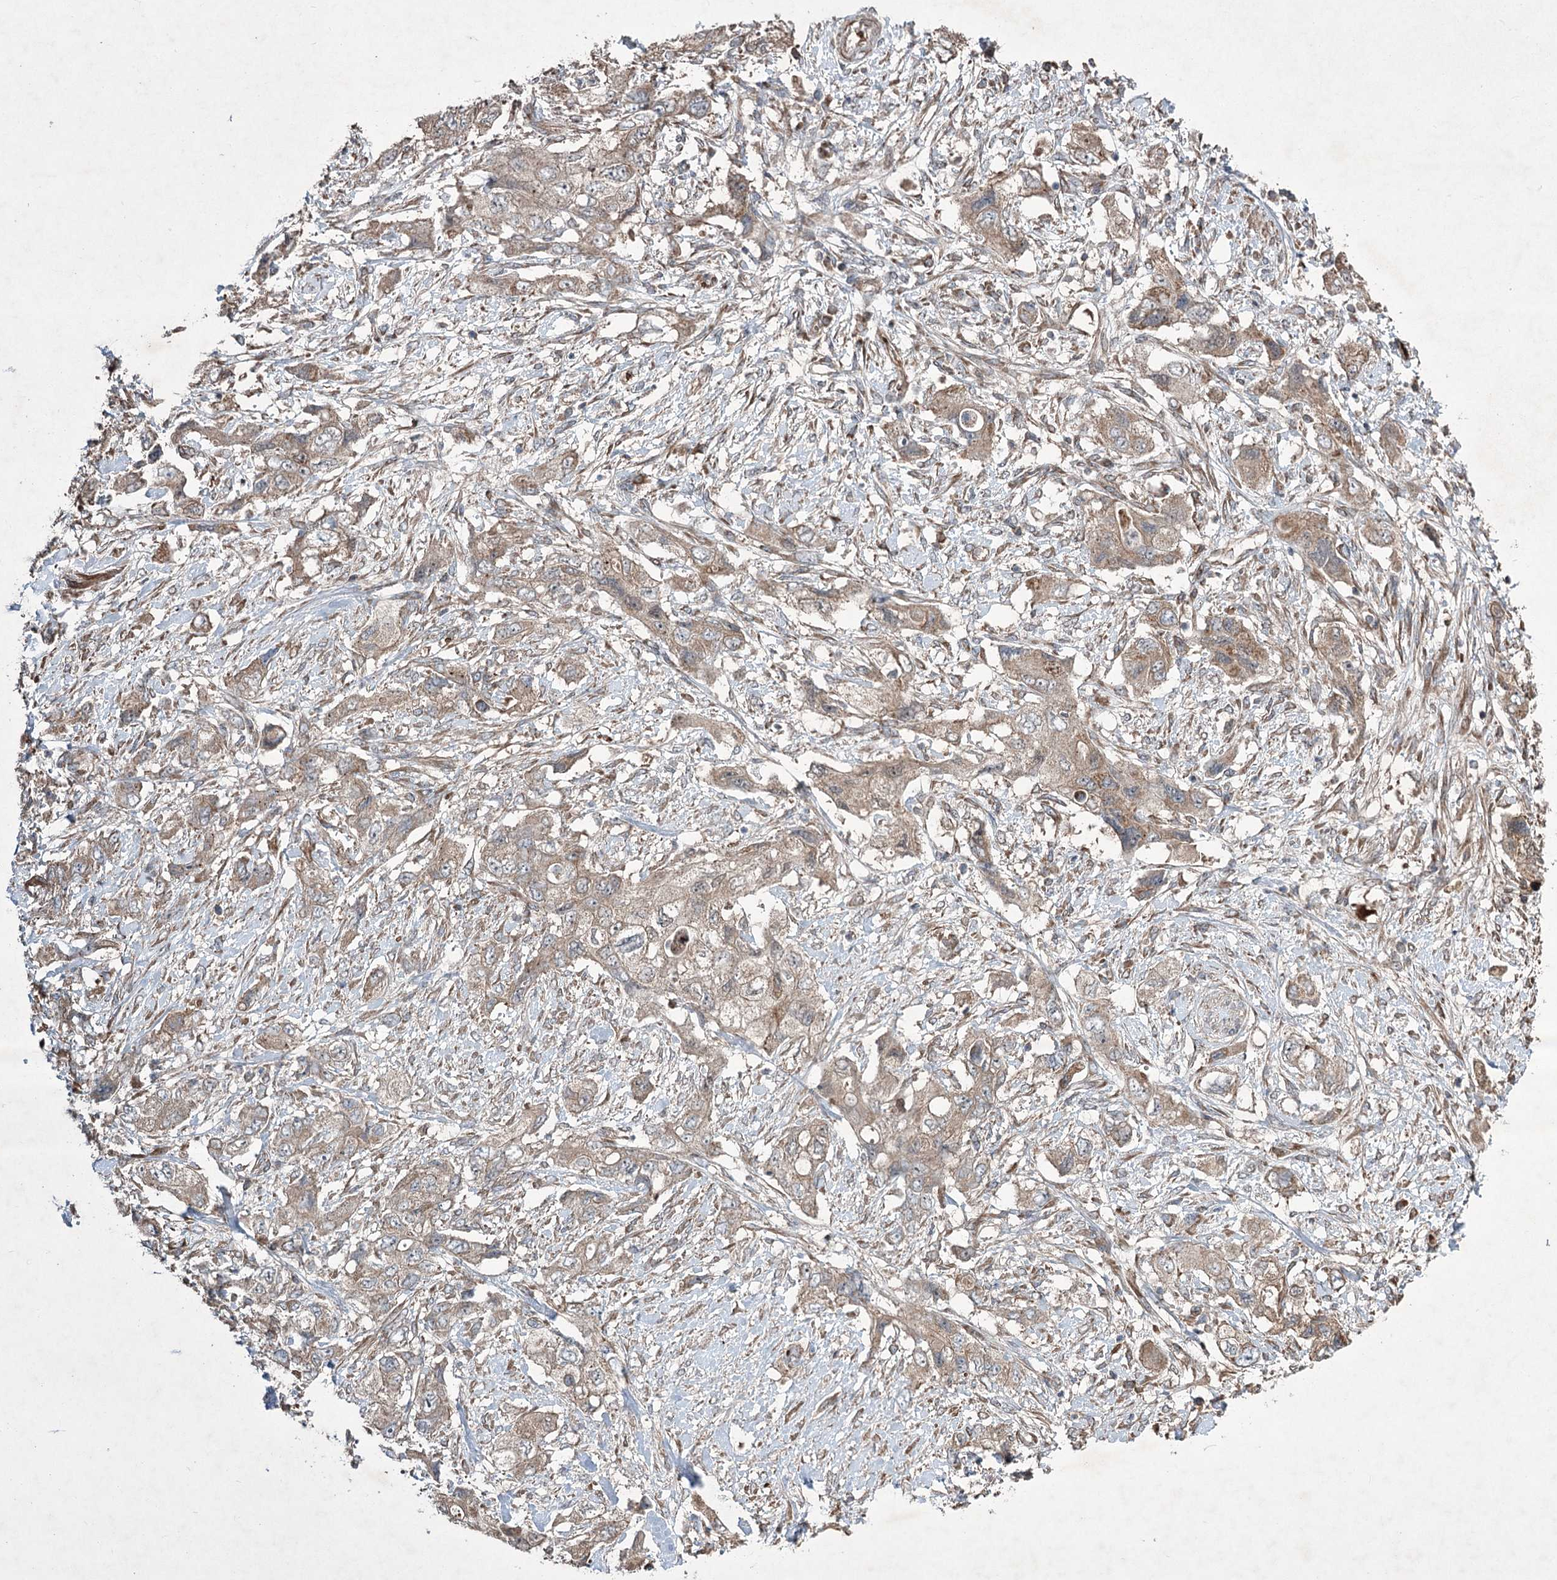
{"staining": {"intensity": "weak", "quantity": ">75%", "location": "cytoplasmic/membranous"}, "tissue": "pancreatic cancer", "cell_type": "Tumor cells", "image_type": "cancer", "snomed": [{"axis": "morphology", "description": "Adenocarcinoma, NOS"}, {"axis": "topography", "description": "Pancreas"}], "caption": "Adenocarcinoma (pancreatic) tissue demonstrates weak cytoplasmic/membranous expression in approximately >75% of tumor cells Ihc stains the protein of interest in brown and the nuclei are stained blue.", "gene": "SERINC5", "patient": {"sex": "female", "age": 73}}